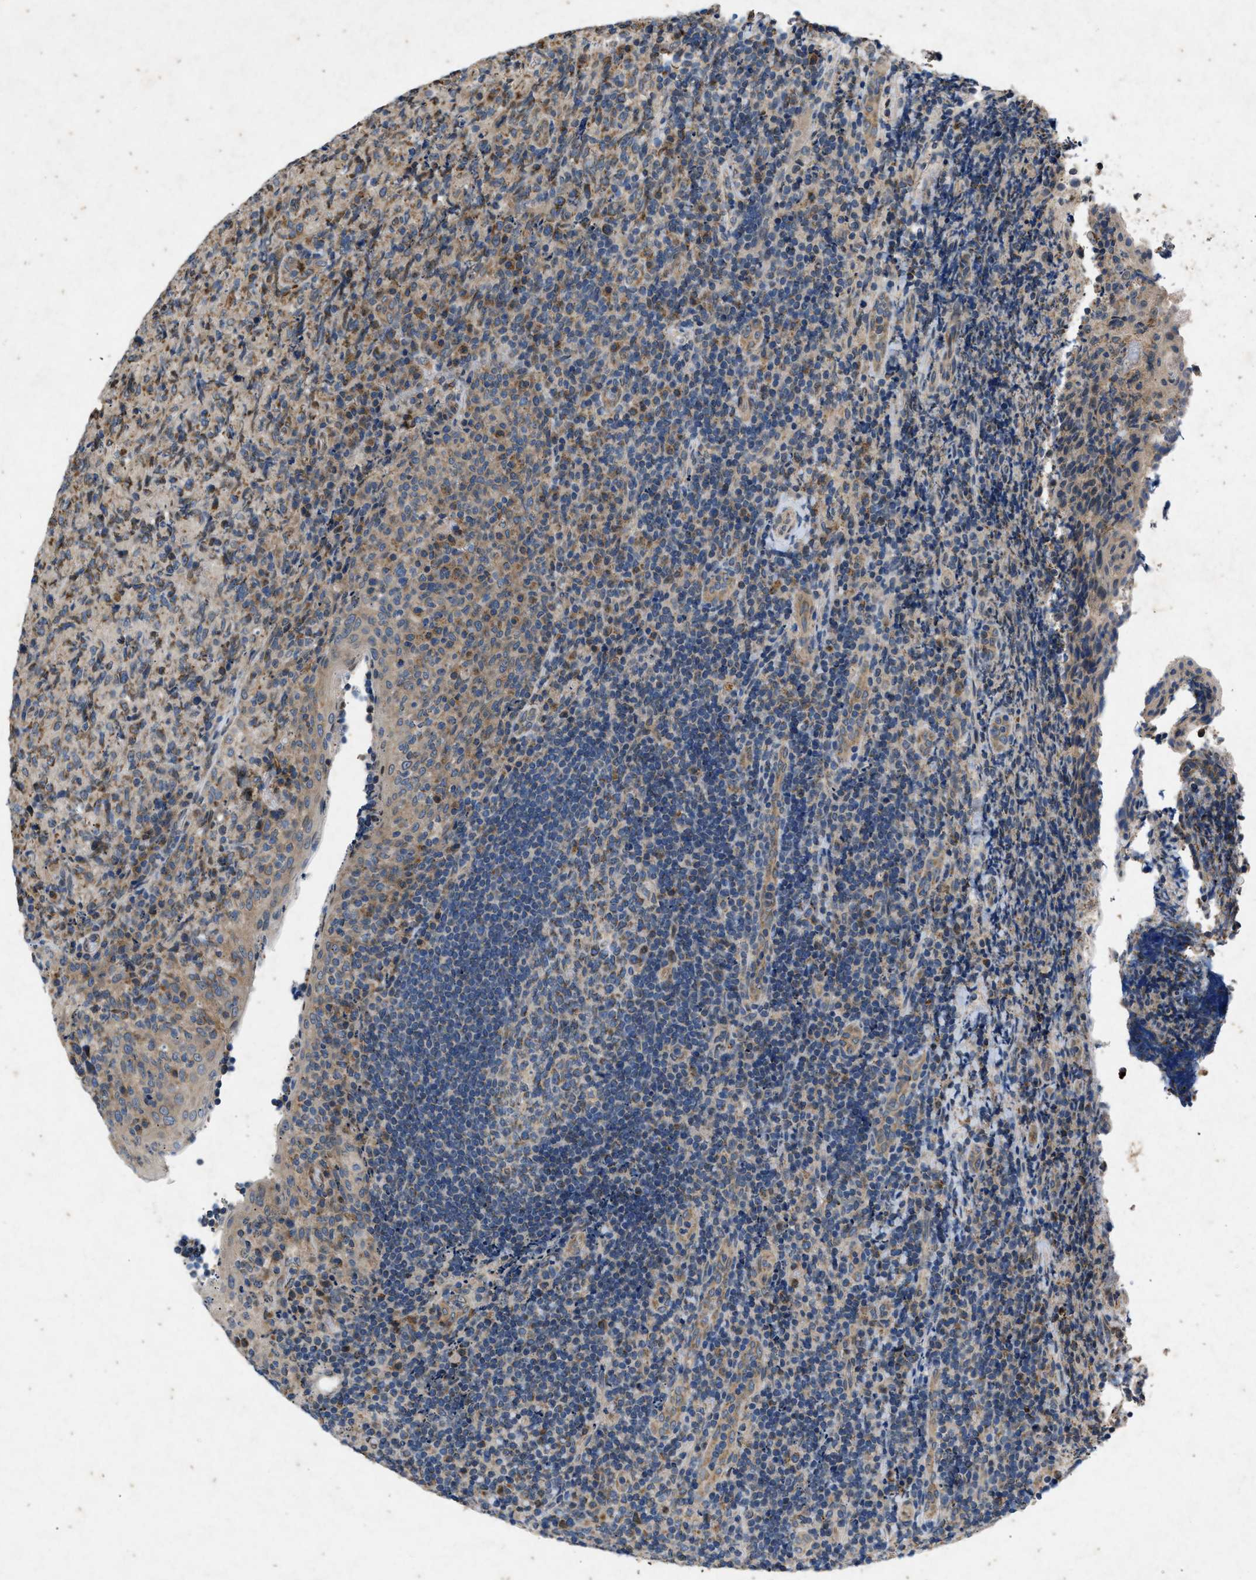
{"staining": {"intensity": "moderate", "quantity": "<25%", "location": "cytoplasmic/membranous"}, "tissue": "lymphoma", "cell_type": "Tumor cells", "image_type": "cancer", "snomed": [{"axis": "morphology", "description": "Malignant lymphoma, non-Hodgkin's type, High grade"}, {"axis": "topography", "description": "Tonsil"}], "caption": "High-magnification brightfield microscopy of lymphoma stained with DAB (3,3'-diaminobenzidine) (brown) and counterstained with hematoxylin (blue). tumor cells exhibit moderate cytoplasmic/membranous expression is identified in about<25% of cells. (DAB (3,3'-diaminobenzidine) IHC with brightfield microscopy, high magnification).", "gene": "PRKG2", "patient": {"sex": "female", "age": 36}}